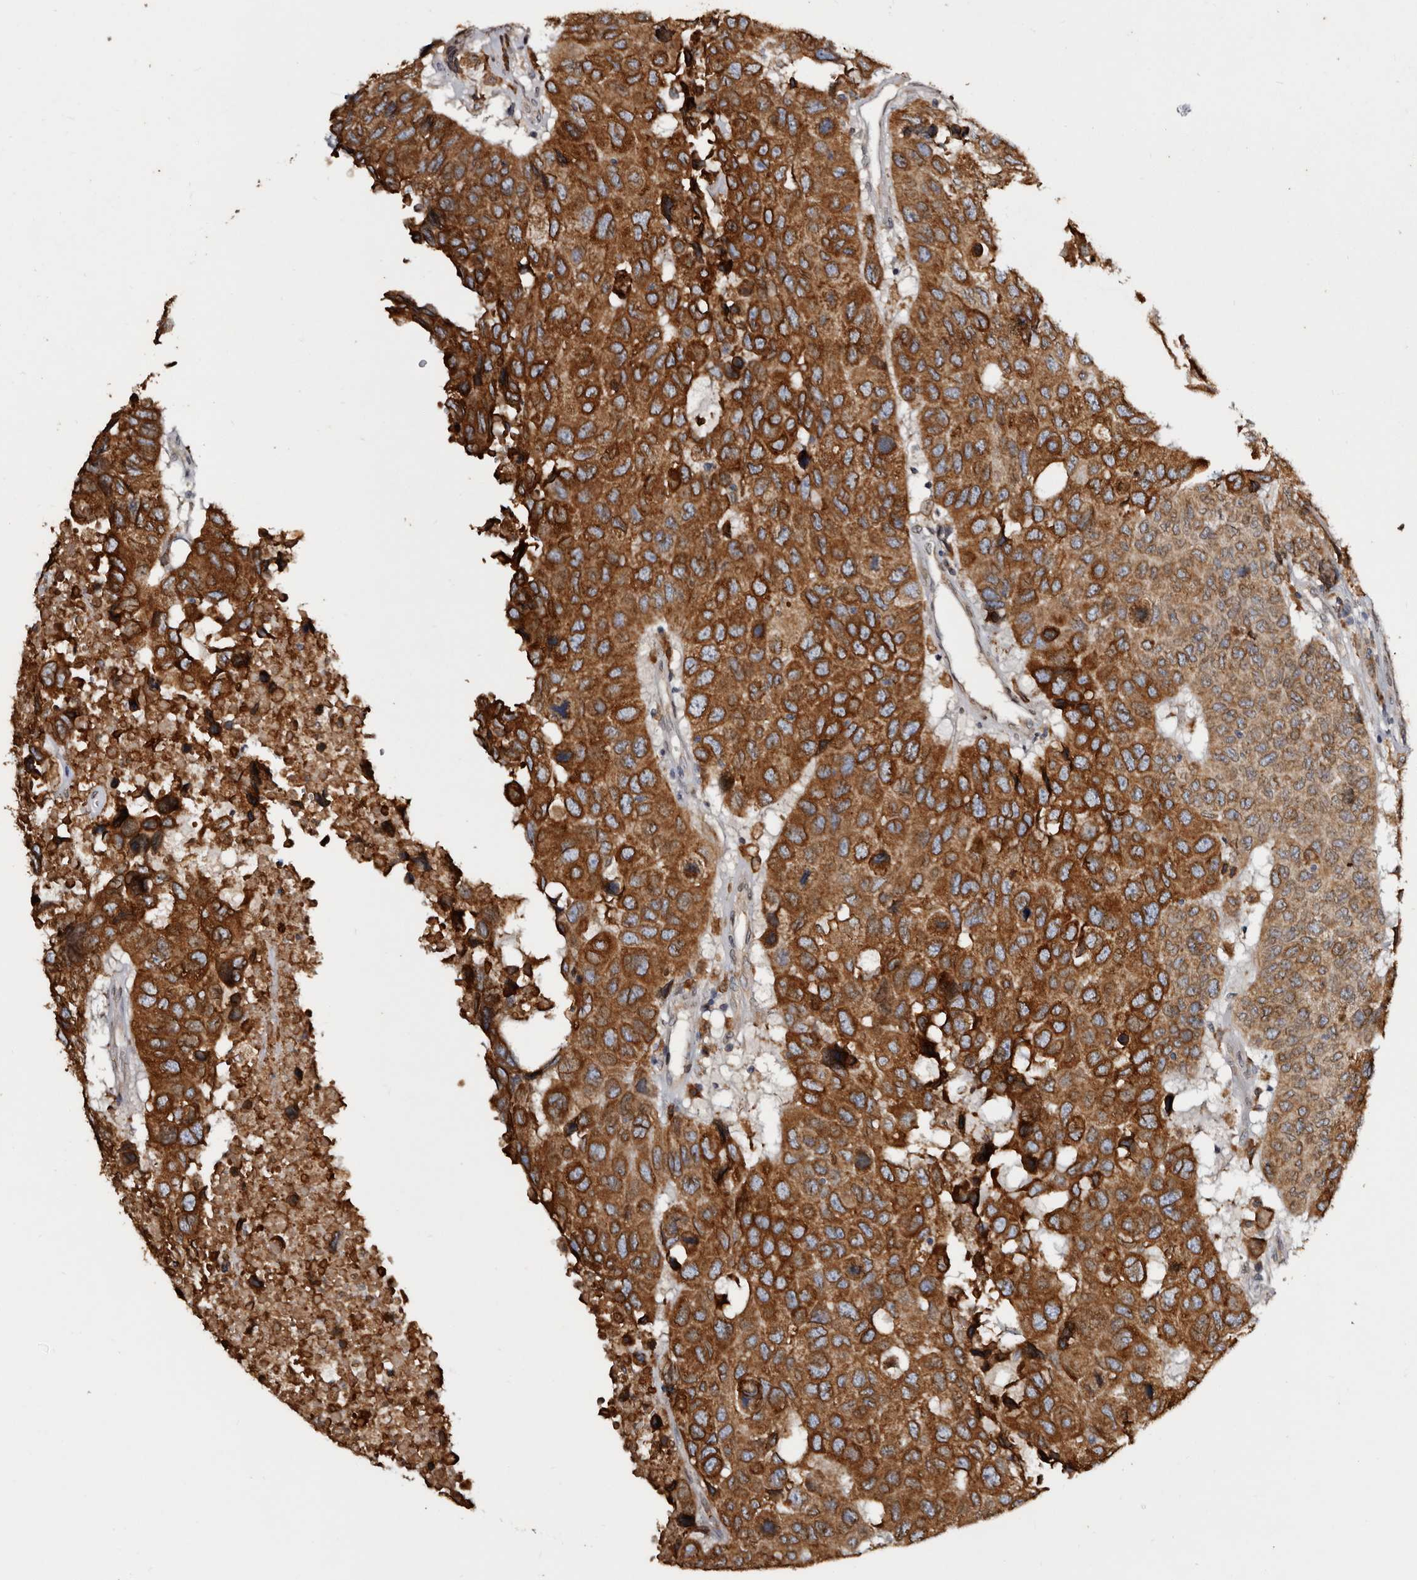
{"staining": {"intensity": "strong", "quantity": ">75%", "location": "cytoplasmic/membranous"}, "tissue": "head and neck cancer", "cell_type": "Tumor cells", "image_type": "cancer", "snomed": [{"axis": "morphology", "description": "Squamous cell carcinoma, NOS"}, {"axis": "topography", "description": "Head-Neck"}], "caption": "Strong cytoplasmic/membranous protein expression is appreciated in approximately >75% of tumor cells in squamous cell carcinoma (head and neck).", "gene": "INKA2", "patient": {"sex": "male", "age": 66}}